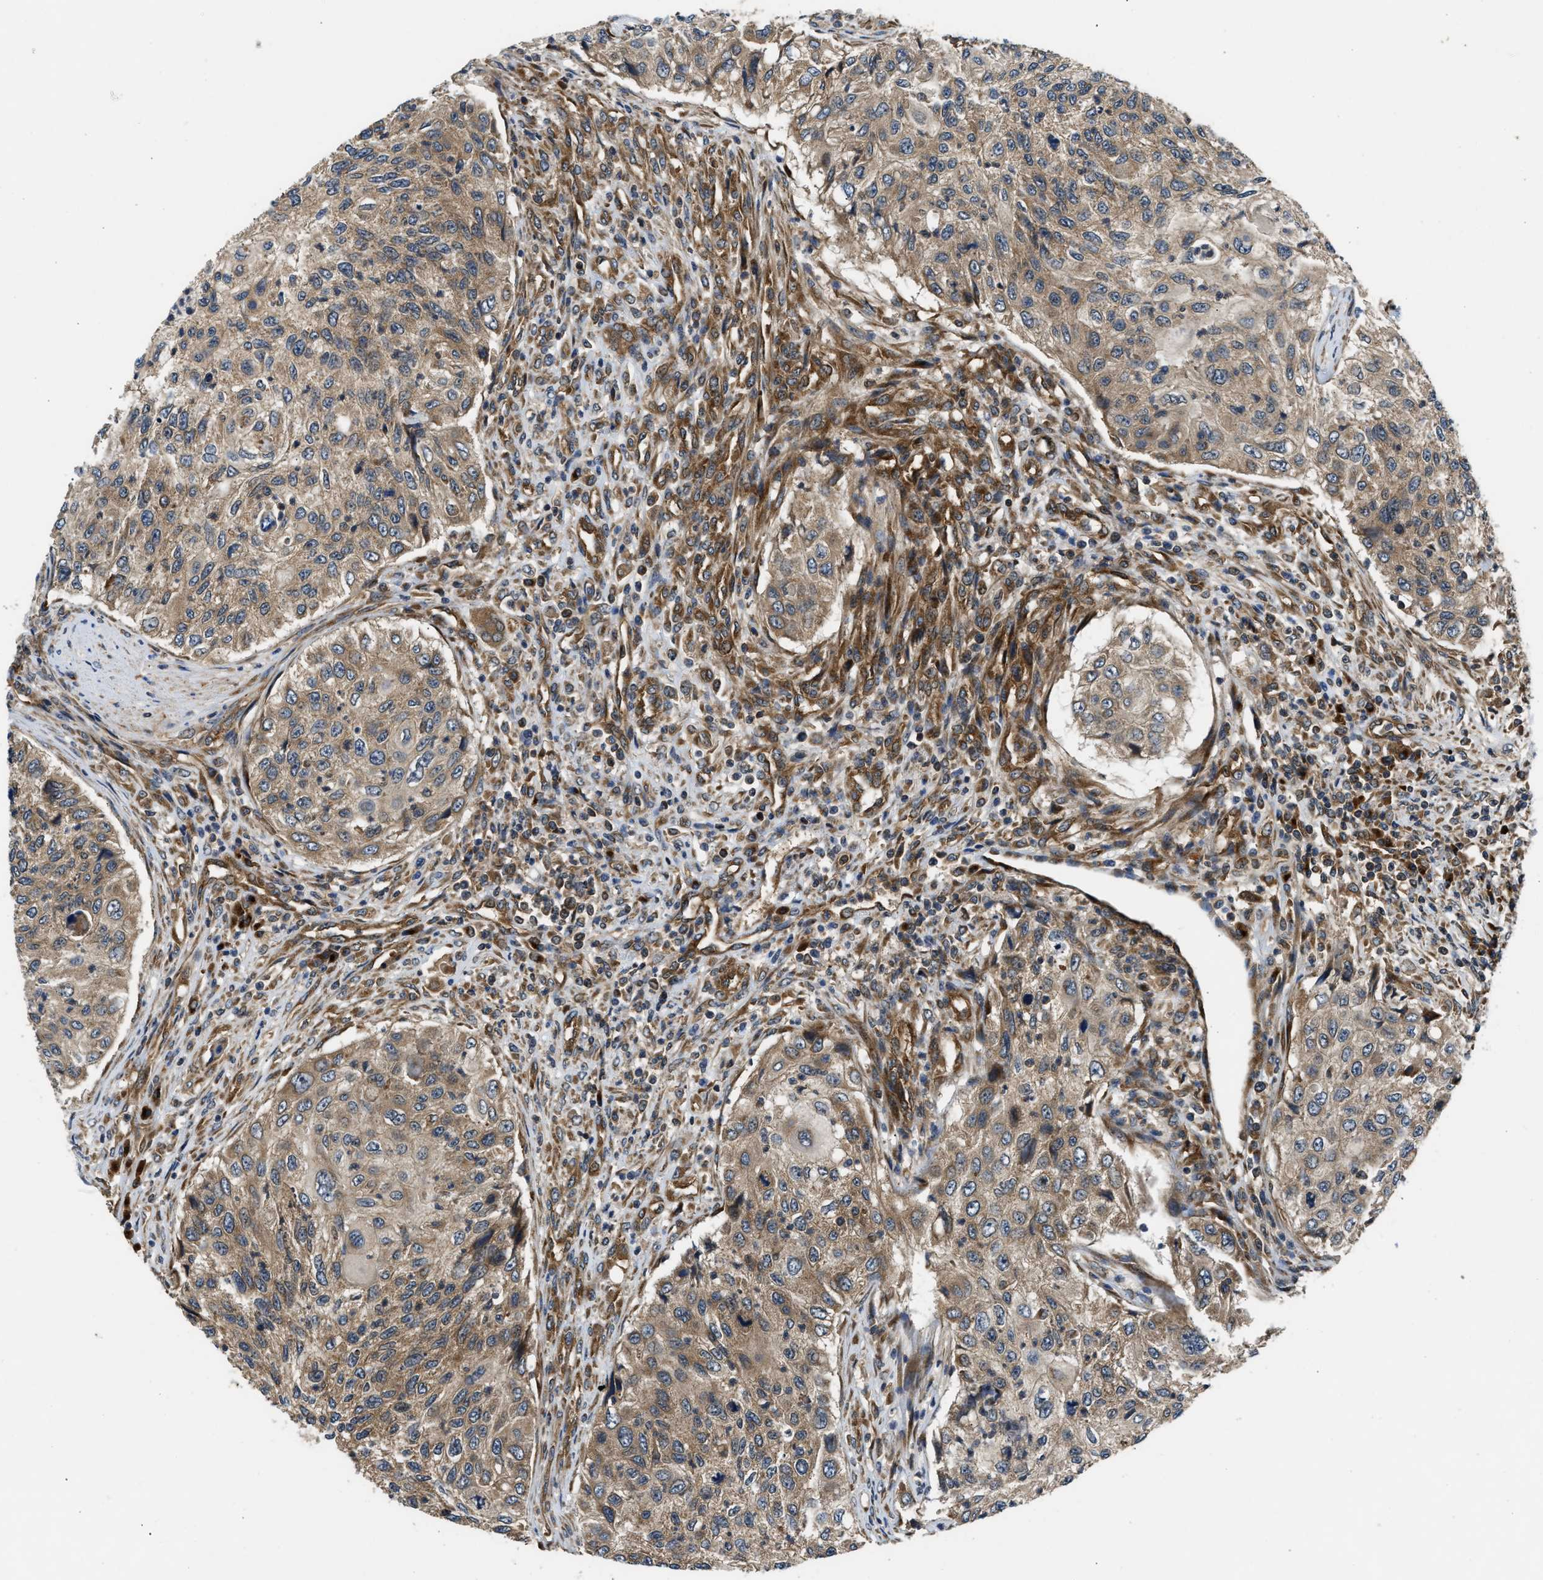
{"staining": {"intensity": "moderate", "quantity": ">75%", "location": "cytoplasmic/membranous"}, "tissue": "urothelial cancer", "cell_type": "Tumor cells", "image_type": "cancer", "snomed": [{"axis": "morphology", "description": "Urothelial carcinoma, High grade"}, {"axis": "topography", "description": "Urinary bladder"}], "caption": "Immunohistochemistry (IHC) (DAB) staining of human urothelial cancer exhibits moderate cytoplasmic/membranous protein expression in approximately >75% of tumor cells.", "gene": "PNPLA8", "patient": {"sex": "female", "age": 60}}